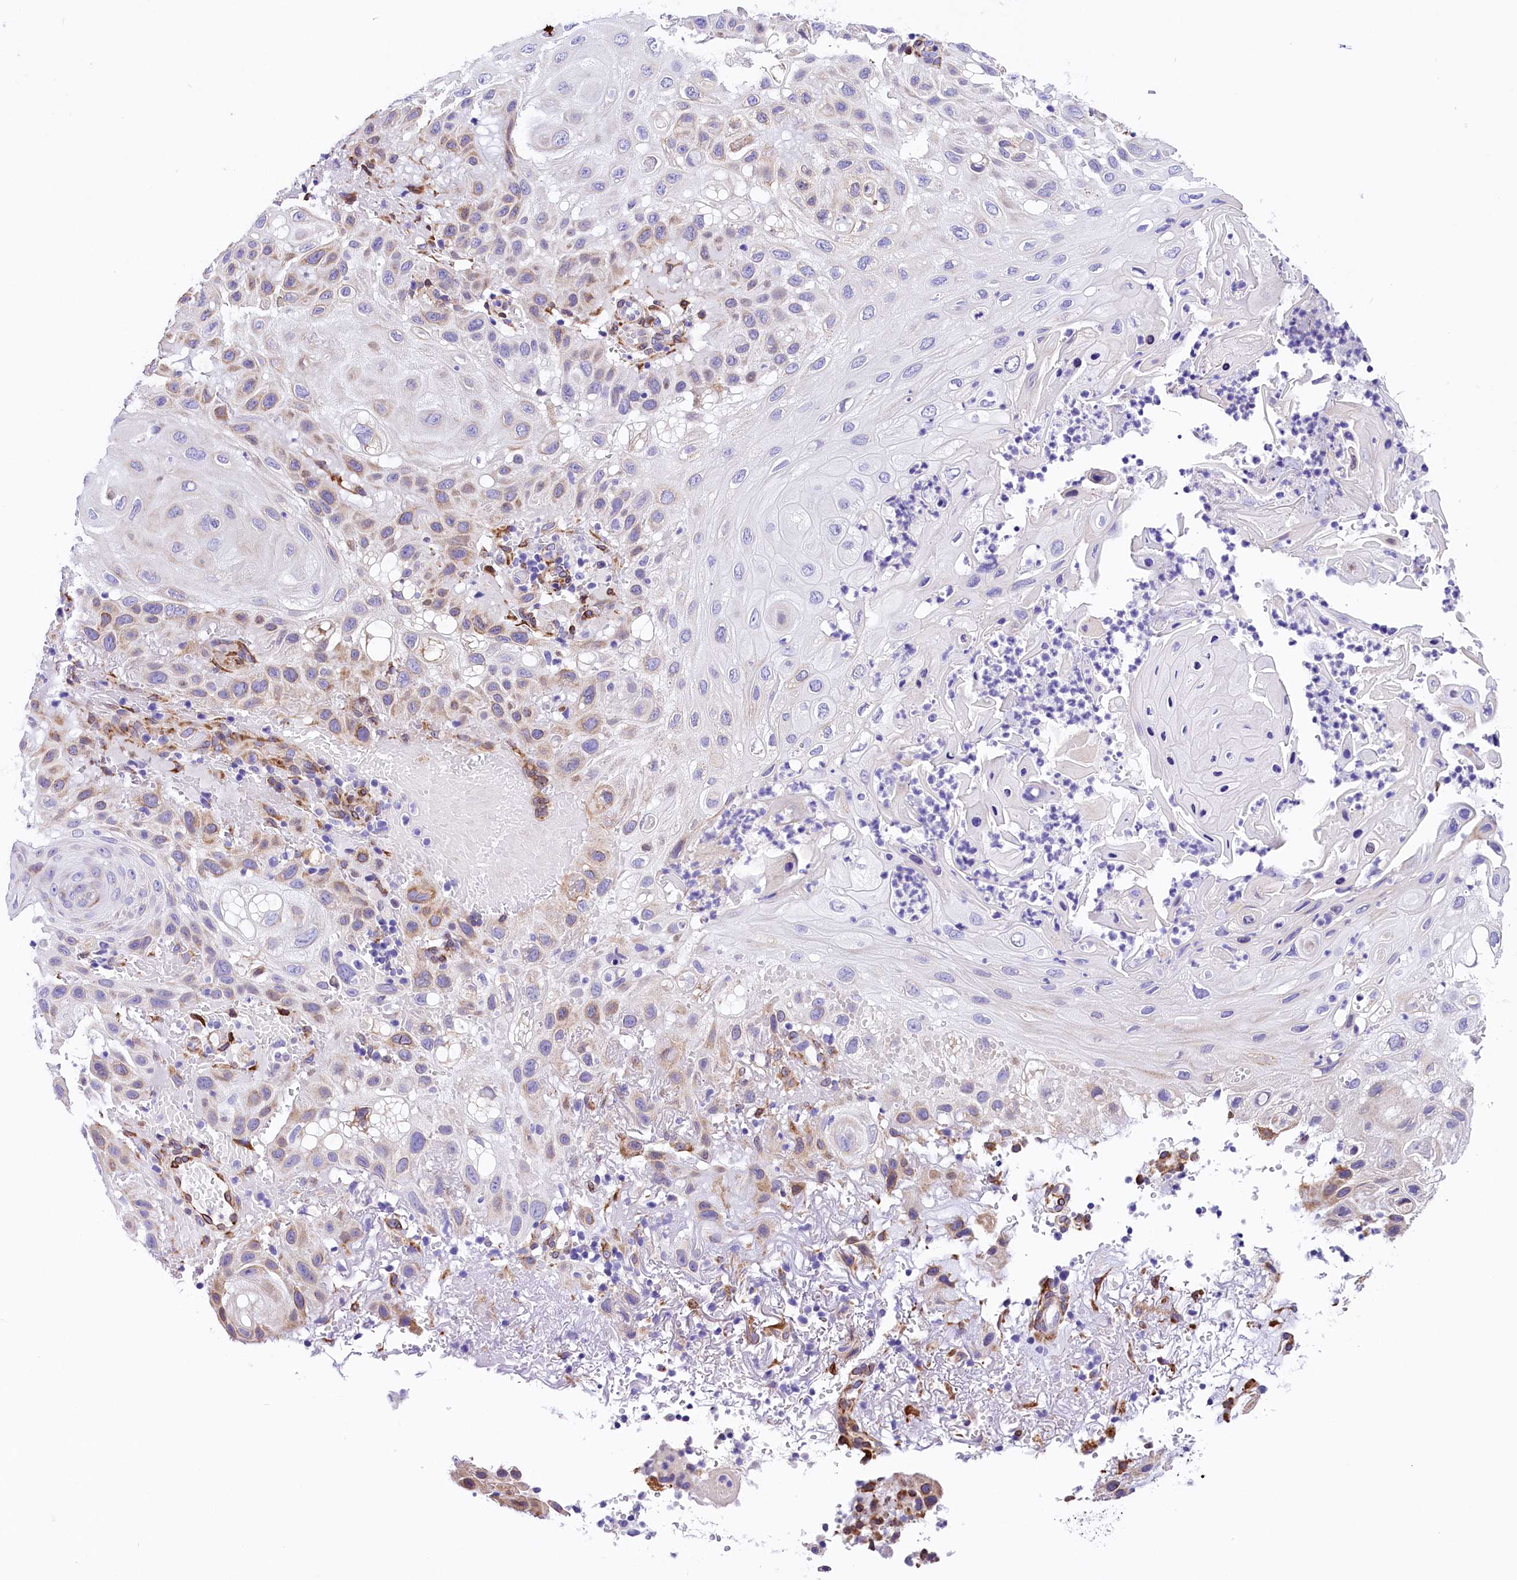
{"staining": {"intensity": "moderate", "quantity": "<25%", "location": "cytoplasmic/membranous"}, "tissue": "skin cancer", "cell_type": "Tumor cells", "image_type": "cancer", "snomed": [{"axis": "morphology", "description": "Normal tissue, NOS"}, {"axis": "morphology", "description": "Squamous cell carcinoma, NOS"}, {"axis": "topography", "description": "Skin"}], "caption": "Tumor cells reveal low levels of moderate cytoplasmic/membranous staining in about <25% of cells in squamous cell carcinoma (skin).", "gene": "ITGA1", "patient": {"sex": "female", "age": 96}}